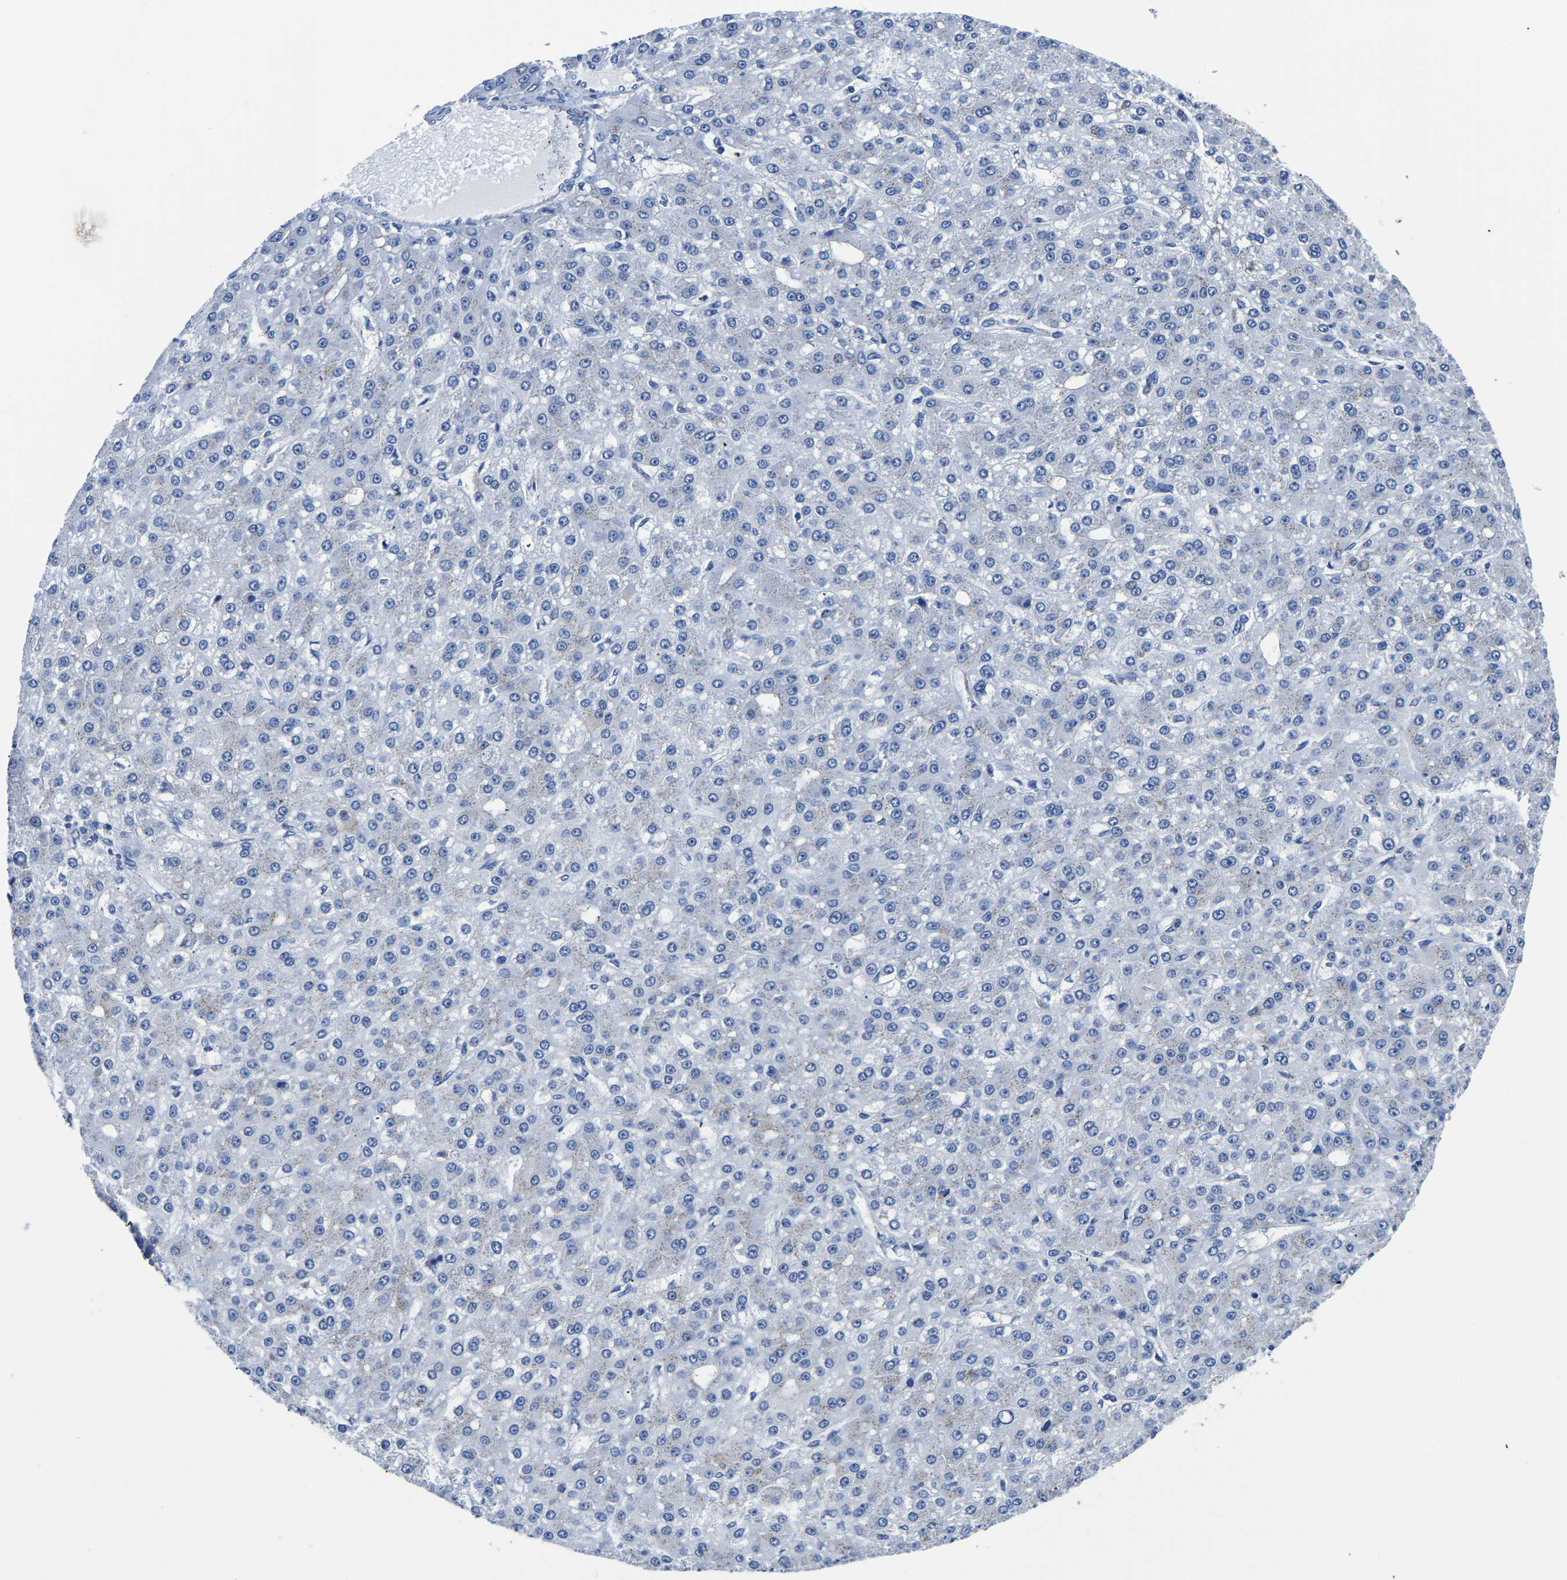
{"staining": {"intensity": "negative", "quantity": "none", "location": "none"}, "tissue": "liver cancer", "cell_type": "Tumor cells", "image_type": "cancer", "snomed": [{"axis": "morphology", "description": "Carcinoma, Hepatocellular, NOS"}, {"axis": "topography", "description": "Liver"}], "caption": "High magnification brightfield microscopy of liver cancer stained with DAB (3,3'-diaminobenzidine) (brown) and counterstained with hematoxylin (blue): tumor cells show no significant staining.", "gene": "TFG", "patient": {"sex": "male", "age": 67}}